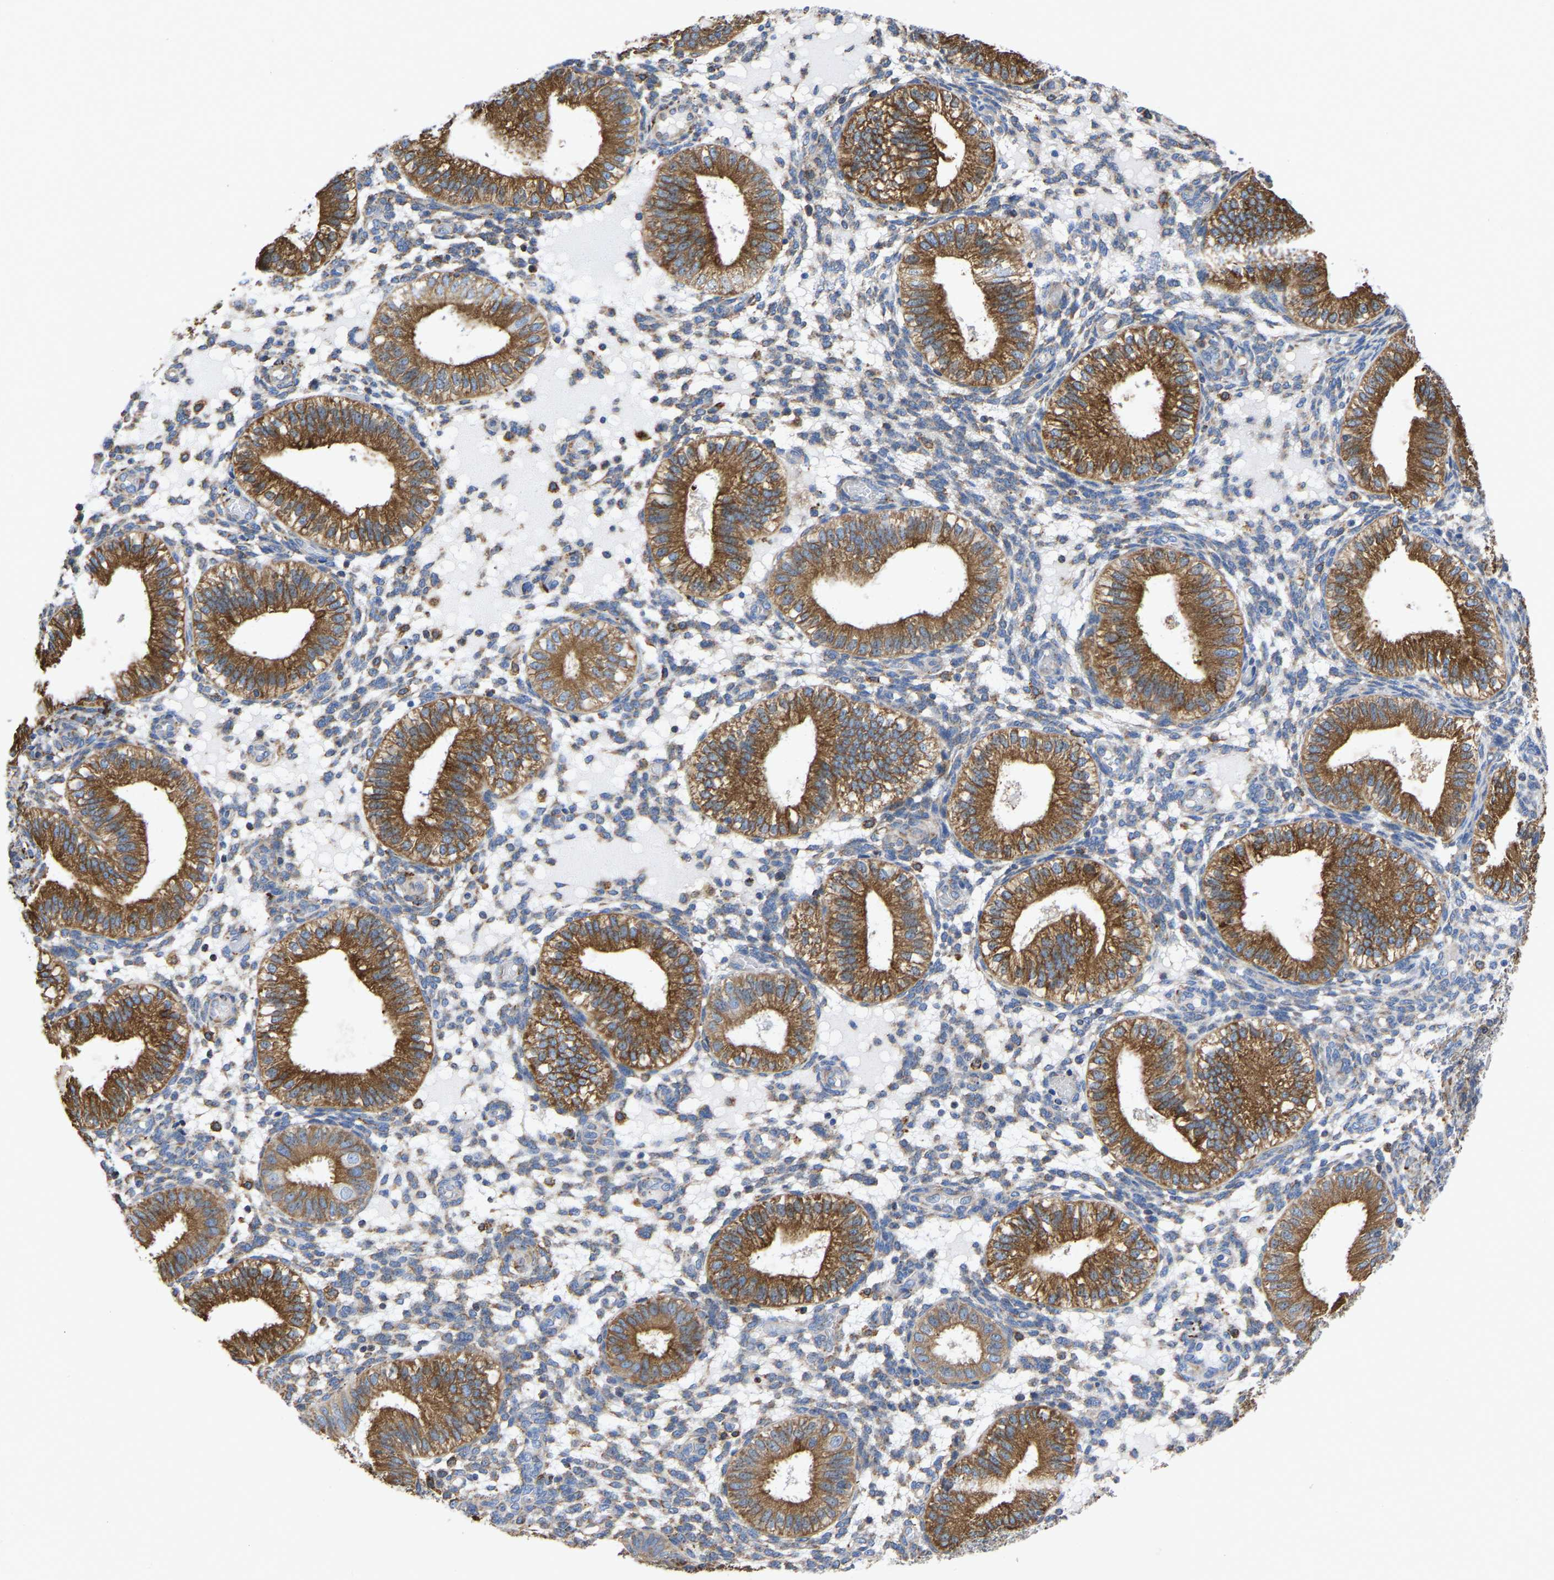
{"staining": {"intensity": "moderate", "quantity": "25%-75%", "location": "cytoplasmic/membranous"}, "tissue": "endometrium", "cell_type": "Cells in endometrial stroma", "image_type": "normal", "snomed": [{"axis": "morphology", "description": "Normal tissue, NOS"}, {"axis": "topography", "description": "Endometrium"}], "caption": "Immunohistochemical staining of normal endometrium displays 25%-75% levels of moderate cytoplasmic/membranous protein expression in approximately 25%-75% of cells in endometrial stroma. (Stains: DAB (3,3'-diaminobenzidine) in brown, nuclei in blue, Microscopy: brightfield microscopy at high magnification).", "gene": "P4HB", "patient": {"sex": "female", "age": 39}}